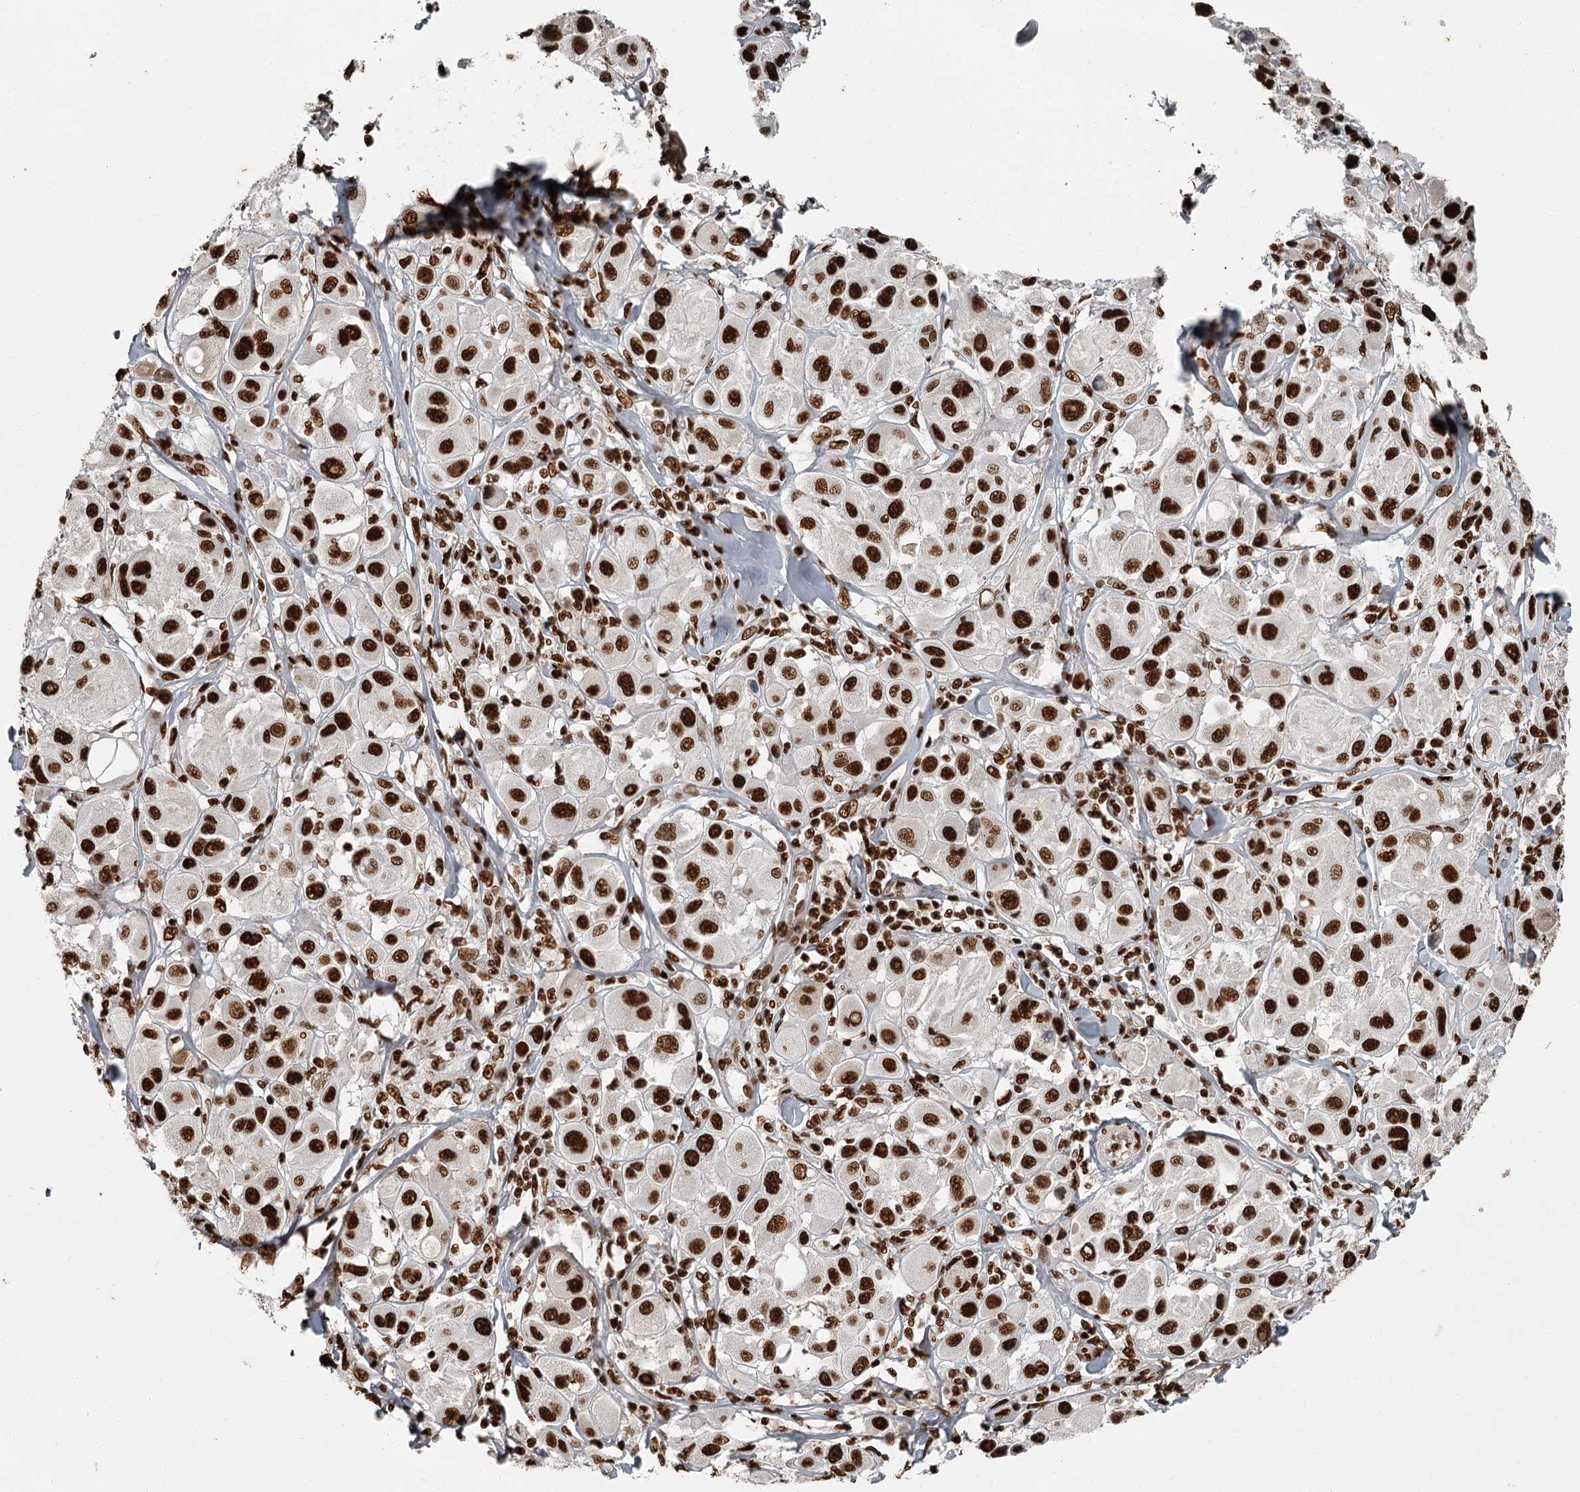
{"staining": {"intensity": "strong", "quantity": ">75%", "location": "nuclear"}, "tissue": "melanoma", "cell_type": "Tumor cells", "image_type": "cancer", "snomed": [{"axis": "morphology", "description": "Malignant melanoma, Metastatic site"}, {"axis": "topography", "description": "Skin"}], "caption": "The histopathology image reveals a brown stain indicating the presence of a protein in the nuclear of tumor cells in malignant melanoma (metastatic site).", "gene": "RBBP7", "patient": {"sex": "male", "age": 41}}